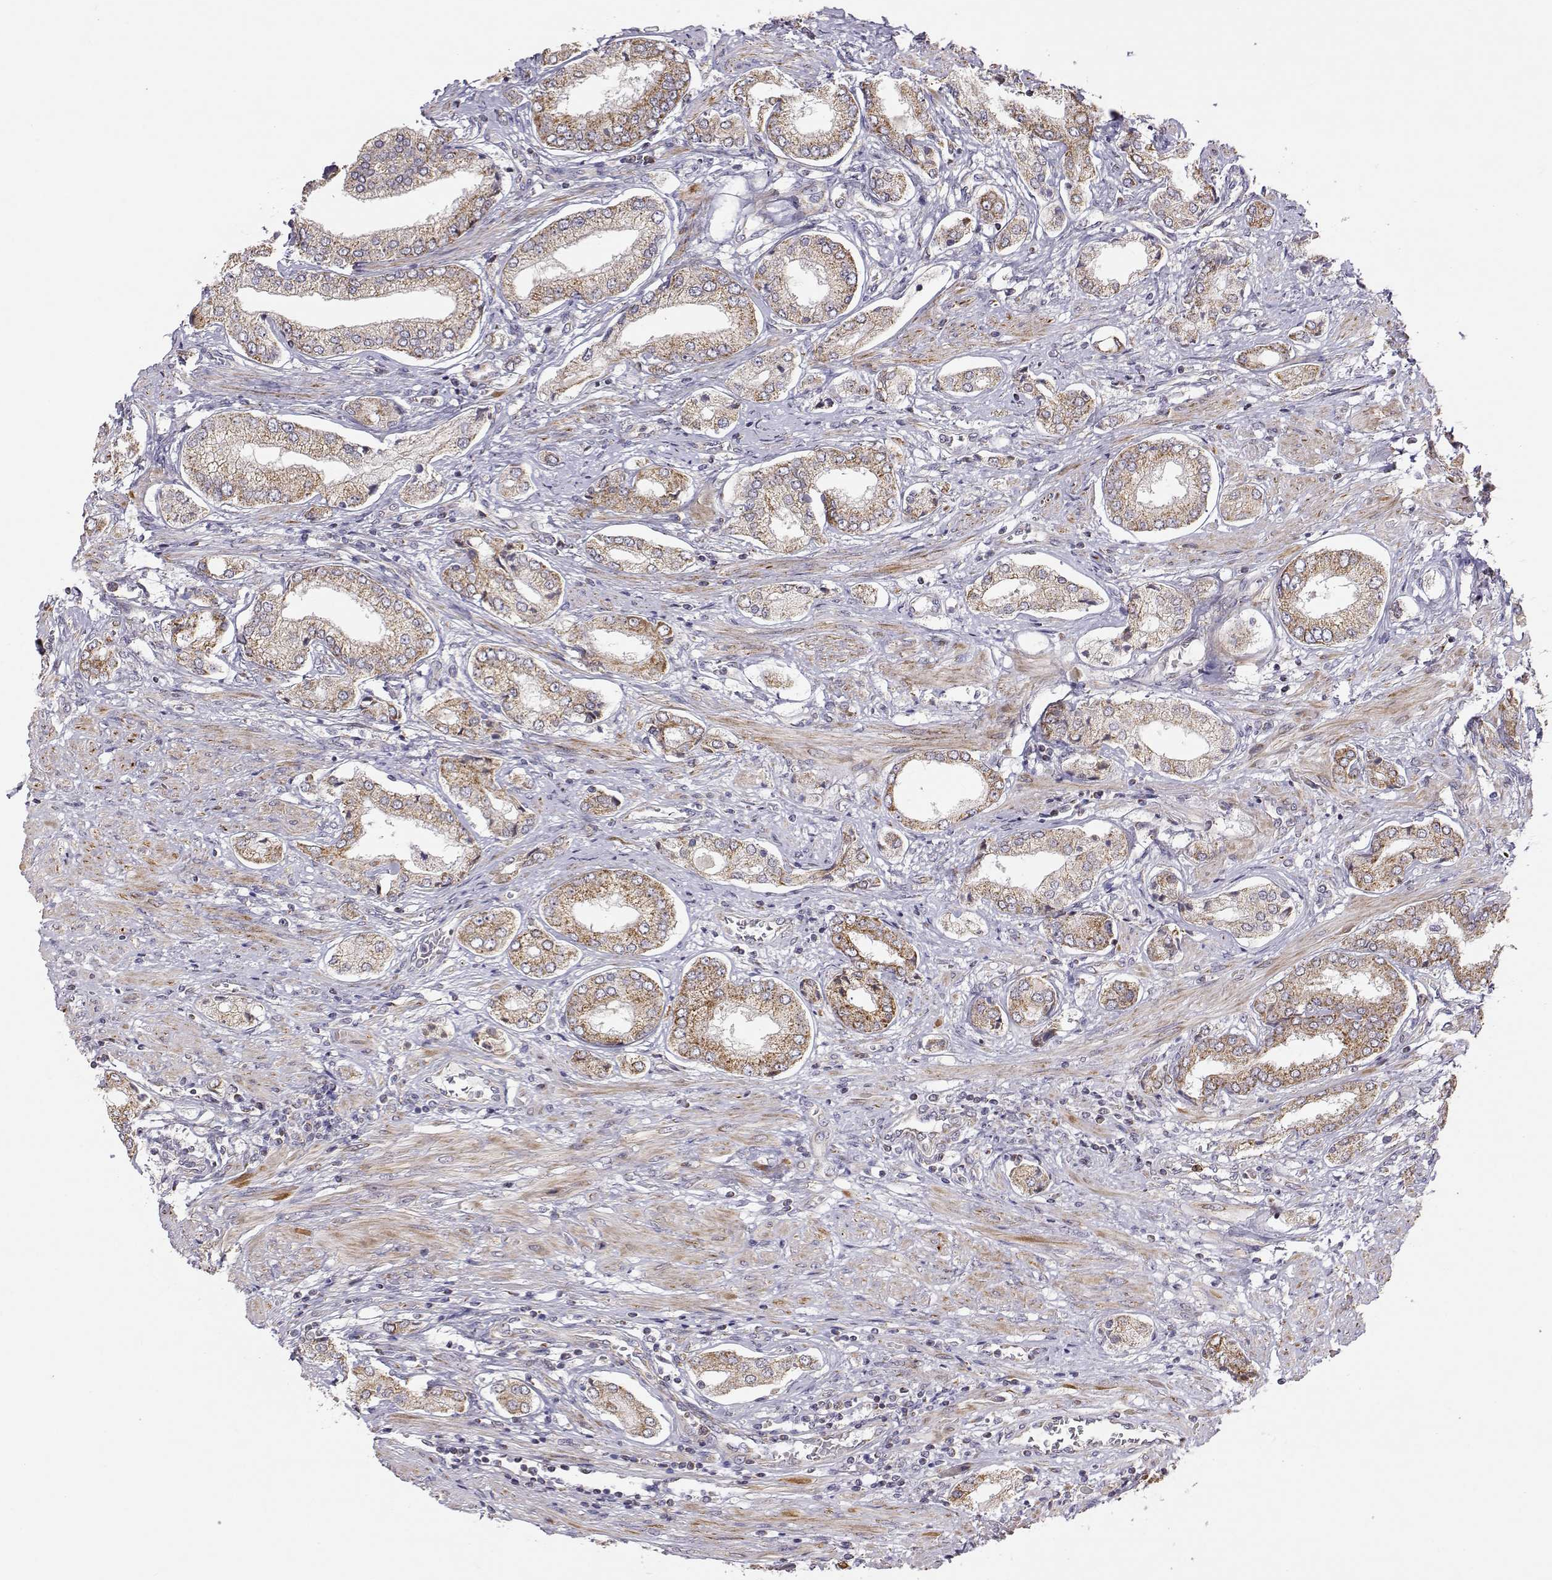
{"staining": {"intensity": "weak", "quantity": ">75%", "location": "cytoplasmic/membranous"}, "tissue": "prostate cancer", "cell_type": "Tumor cells", "image_type": "cancer", "snomed": [{"axis": "morphology", "description": "Adenocarcinoma, NOS"}, {"axis": "topography", "description": "Prostate"}], "caption": "Brown immunohistochemical staining in human prostate adenocarcinoma demonstrates weak cytoplasmic/membranous staining in about >75% of tumor cells. The protein of interest is shown in brown color, while the nuclei are stained blue.", "gene": "EXOG", "patient": {"sex": "male", "age": 63}}